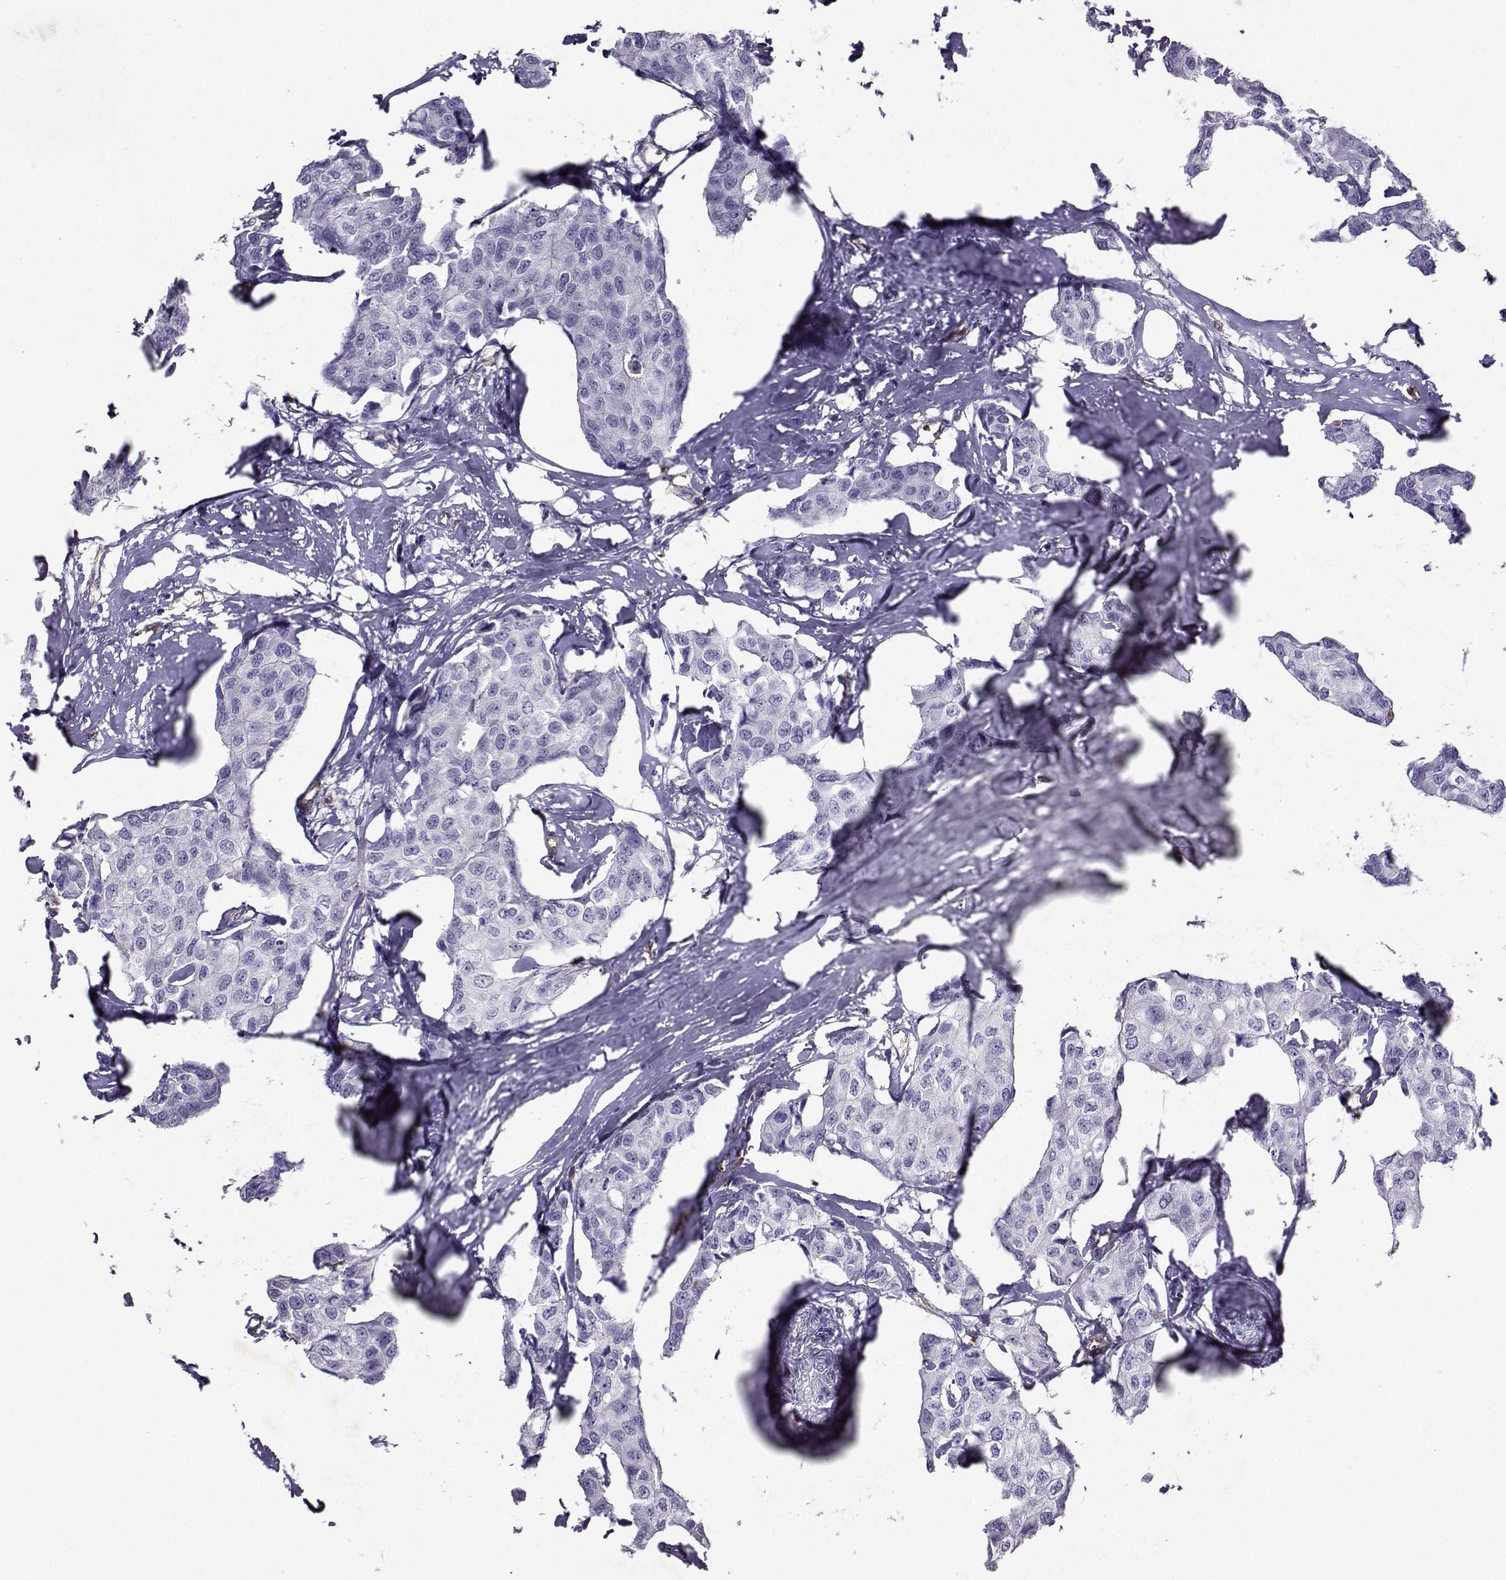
{"staining": {"intensity": "negative", "quantity": "none", "location": "none"}, "tissue": "breast cancer", "cell_type": "Tumor cells", "image_type": "cancer", "snomed": [{"axis": "morphology", "description": "Duct carcinoma"}, {"axis": "topography", "description": "Breast"}], "caption": "This is an immunohistochemistry photomicrograph of human breast cancer (invasive ductal carcinoma). There is no positivity in tumor cells.", "gene": "CLUL1", "patient": {"sex": "female", "age": 80}}